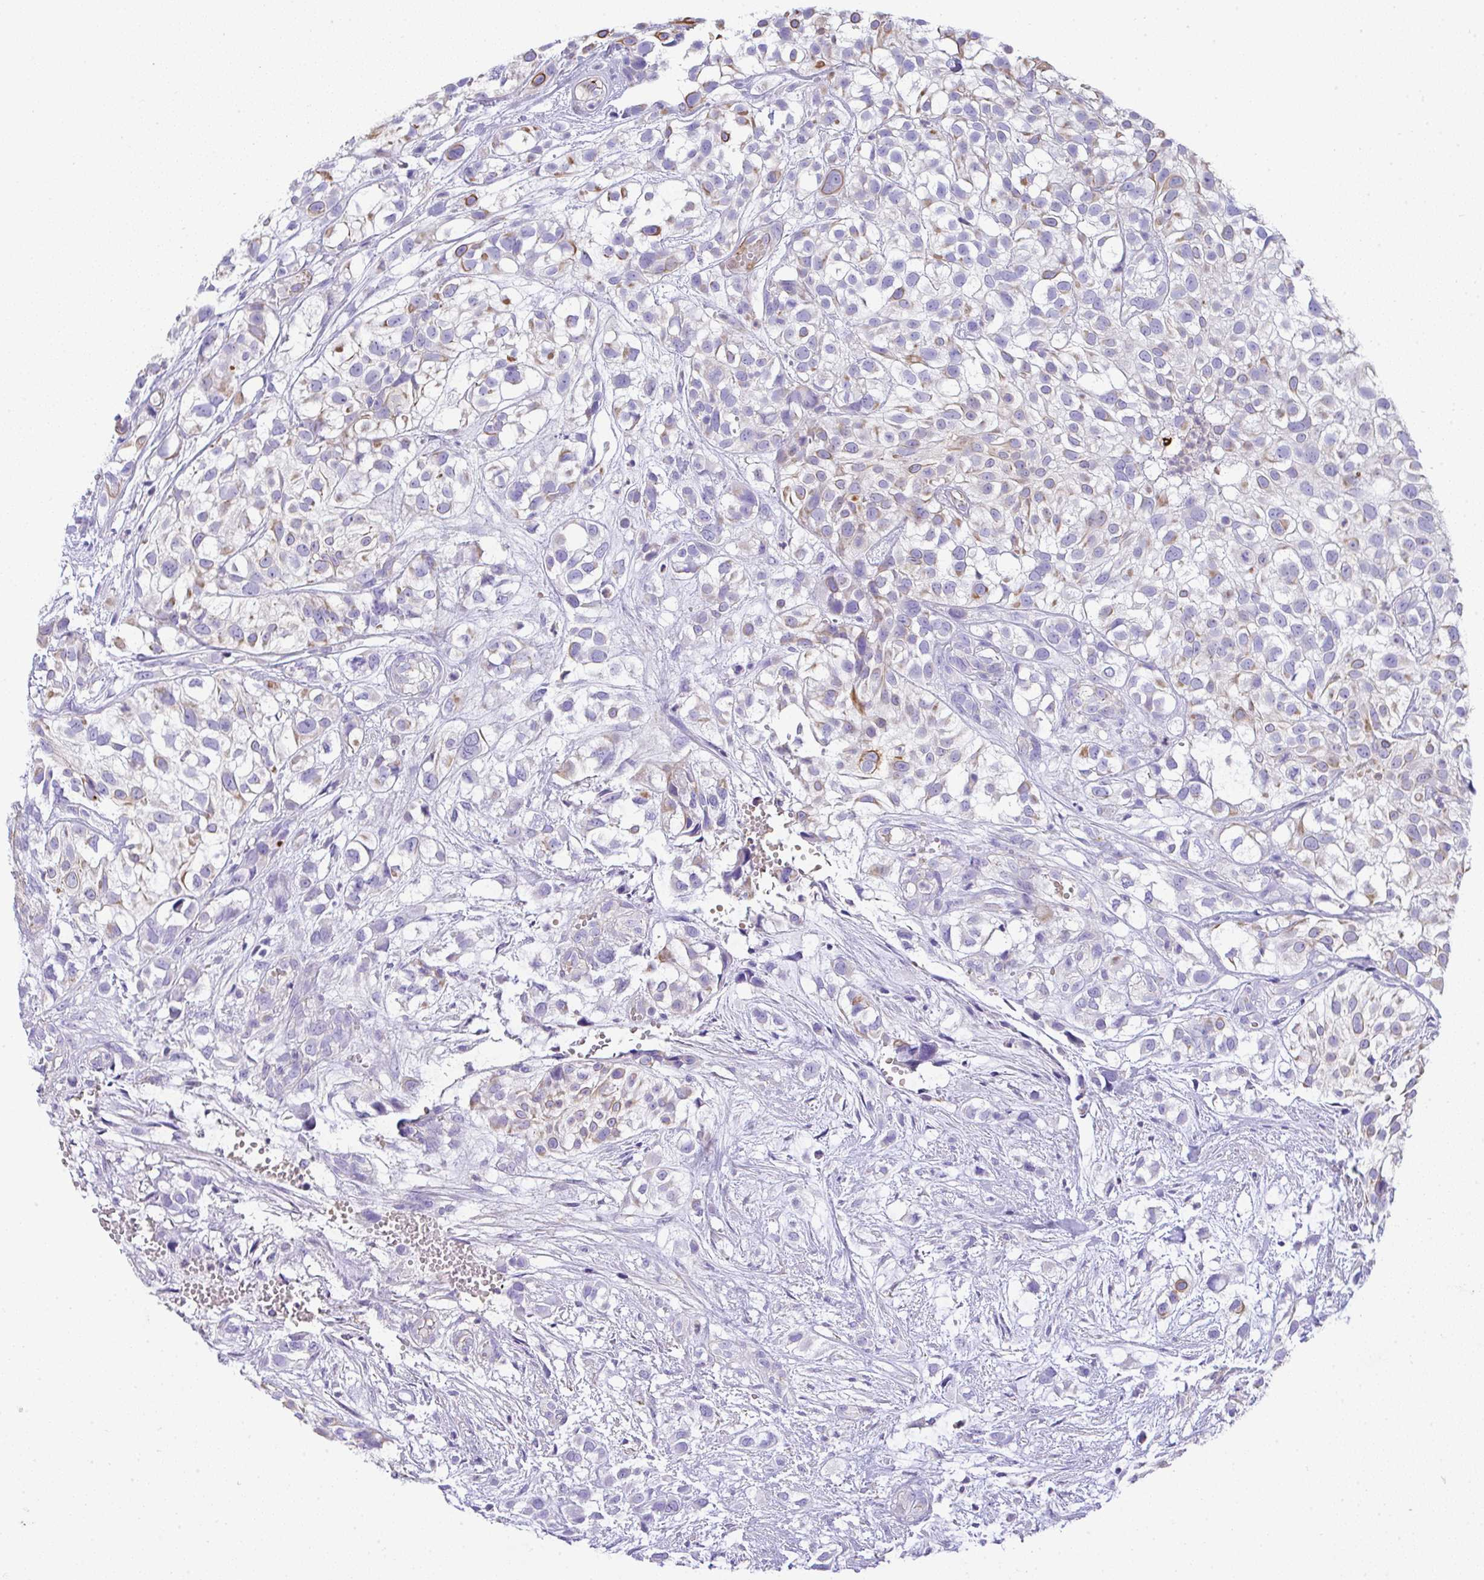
{"staining": {"intensity": "weak", "quantity": "<25%", "location": "cytoplasmic/membranous"}, "tissue": "urothelial cancer", "cell_type": "Tumor cells", "image_type": "cancer", "snomed": [{"axis": "morphology", "description": "Urothelial carcinoma, High grade"}, {"axis": "topography", "description": "Urinary bladder"}], "caption": "Immunohistochemistry (IHC) micrograph of human high-grade urothelial carcinoma stained for a protein (brown), which displays no positivity in tumor cells.", "gene": "TNFAIP8", "patient": {"sex": "male", "age": 56}}